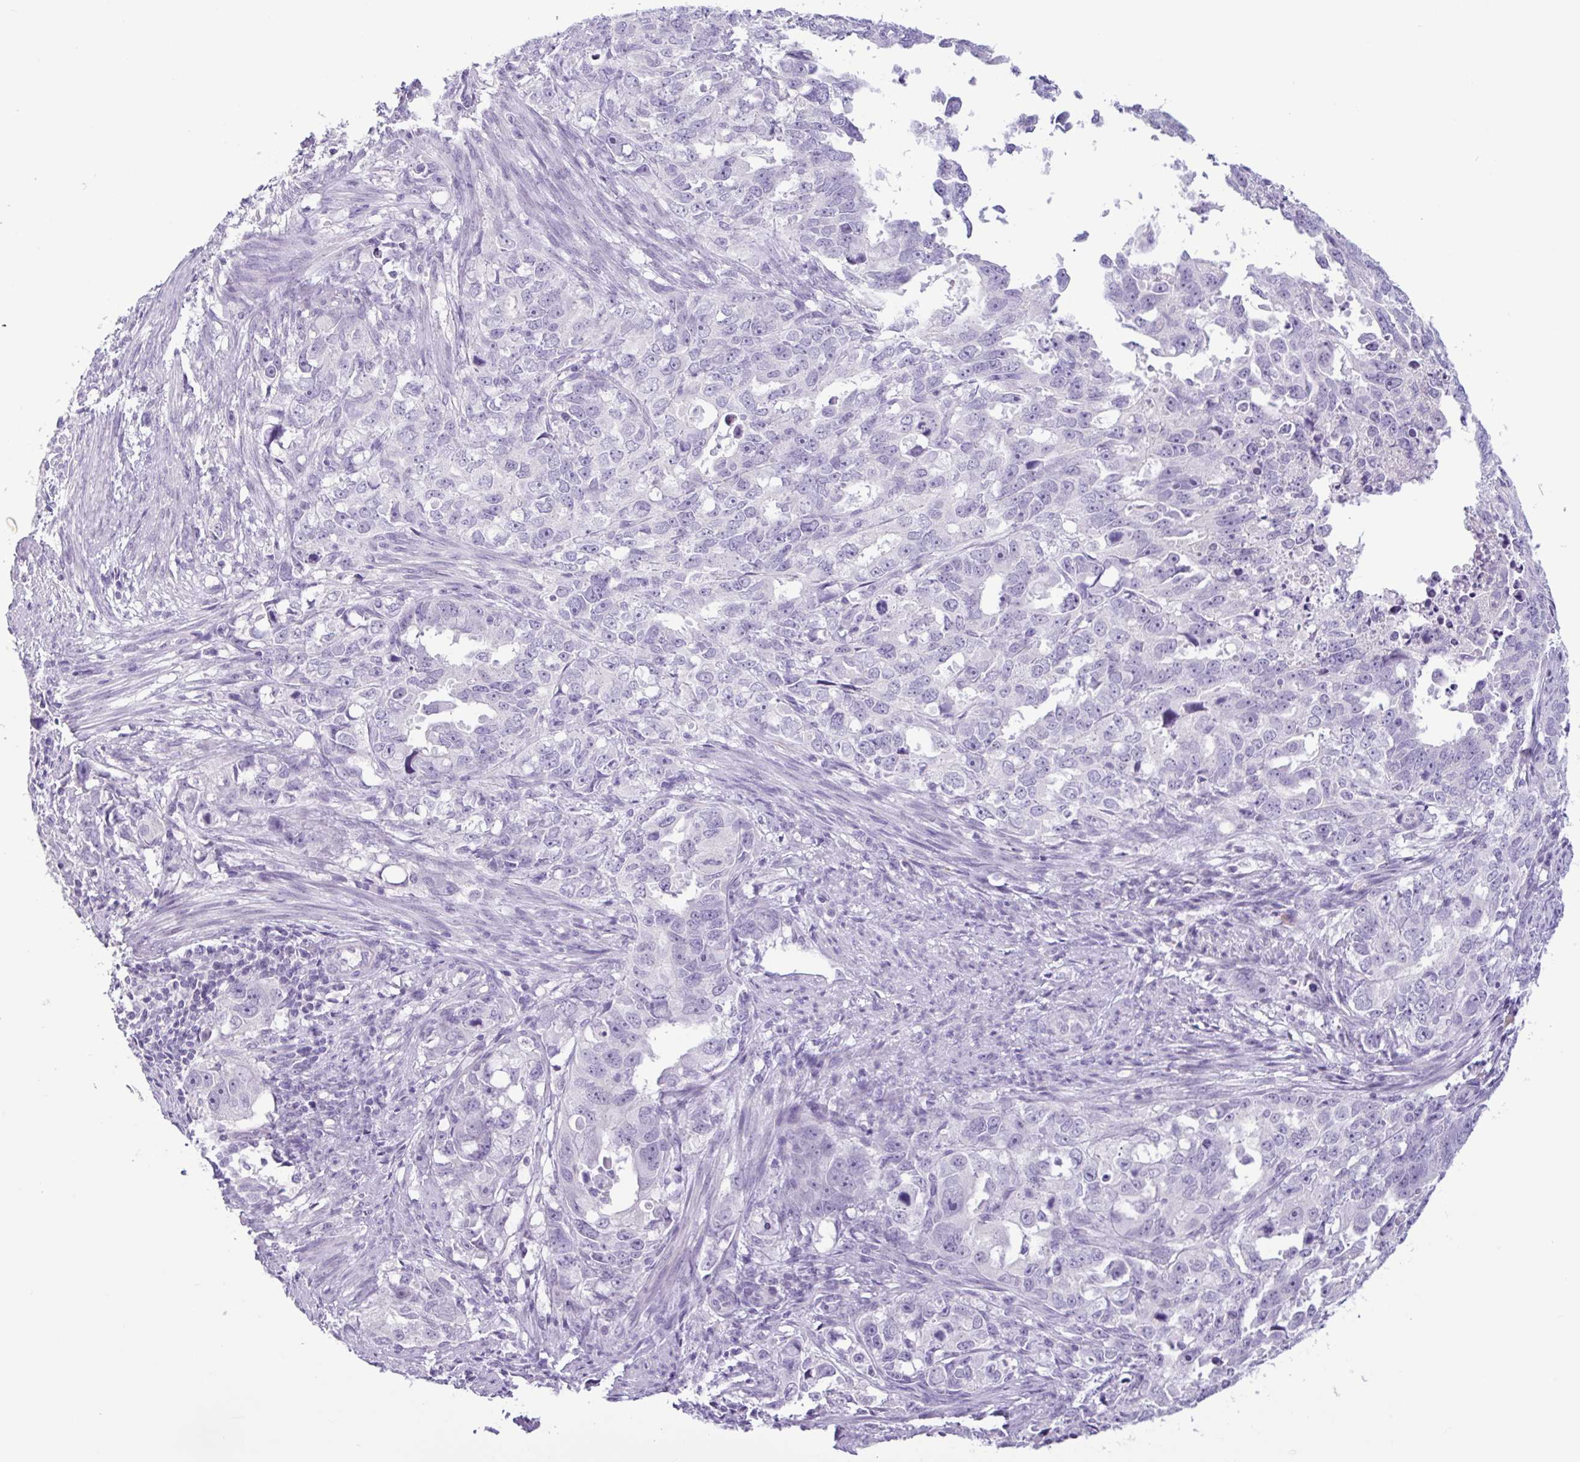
{"staining": {"intensity": "negative", "quantity": "none", "location": "none"}, "tissue": "endometrial cancer", "cell_type": "Tumor cells", "image_type": "cancer", "snomed": [{"axis": "morphology", "description": "Adenocarcinoma, NOS"}, {"axis": "topography", "description": "Endometrium"}], "caption": "Immunohistochemical staining of human endometrial cancer (adenocarcinoma) exhibits no significant staining in tumor cells.", "gene": "CTSE", "patient": {"sex": "female", "age": 65}}